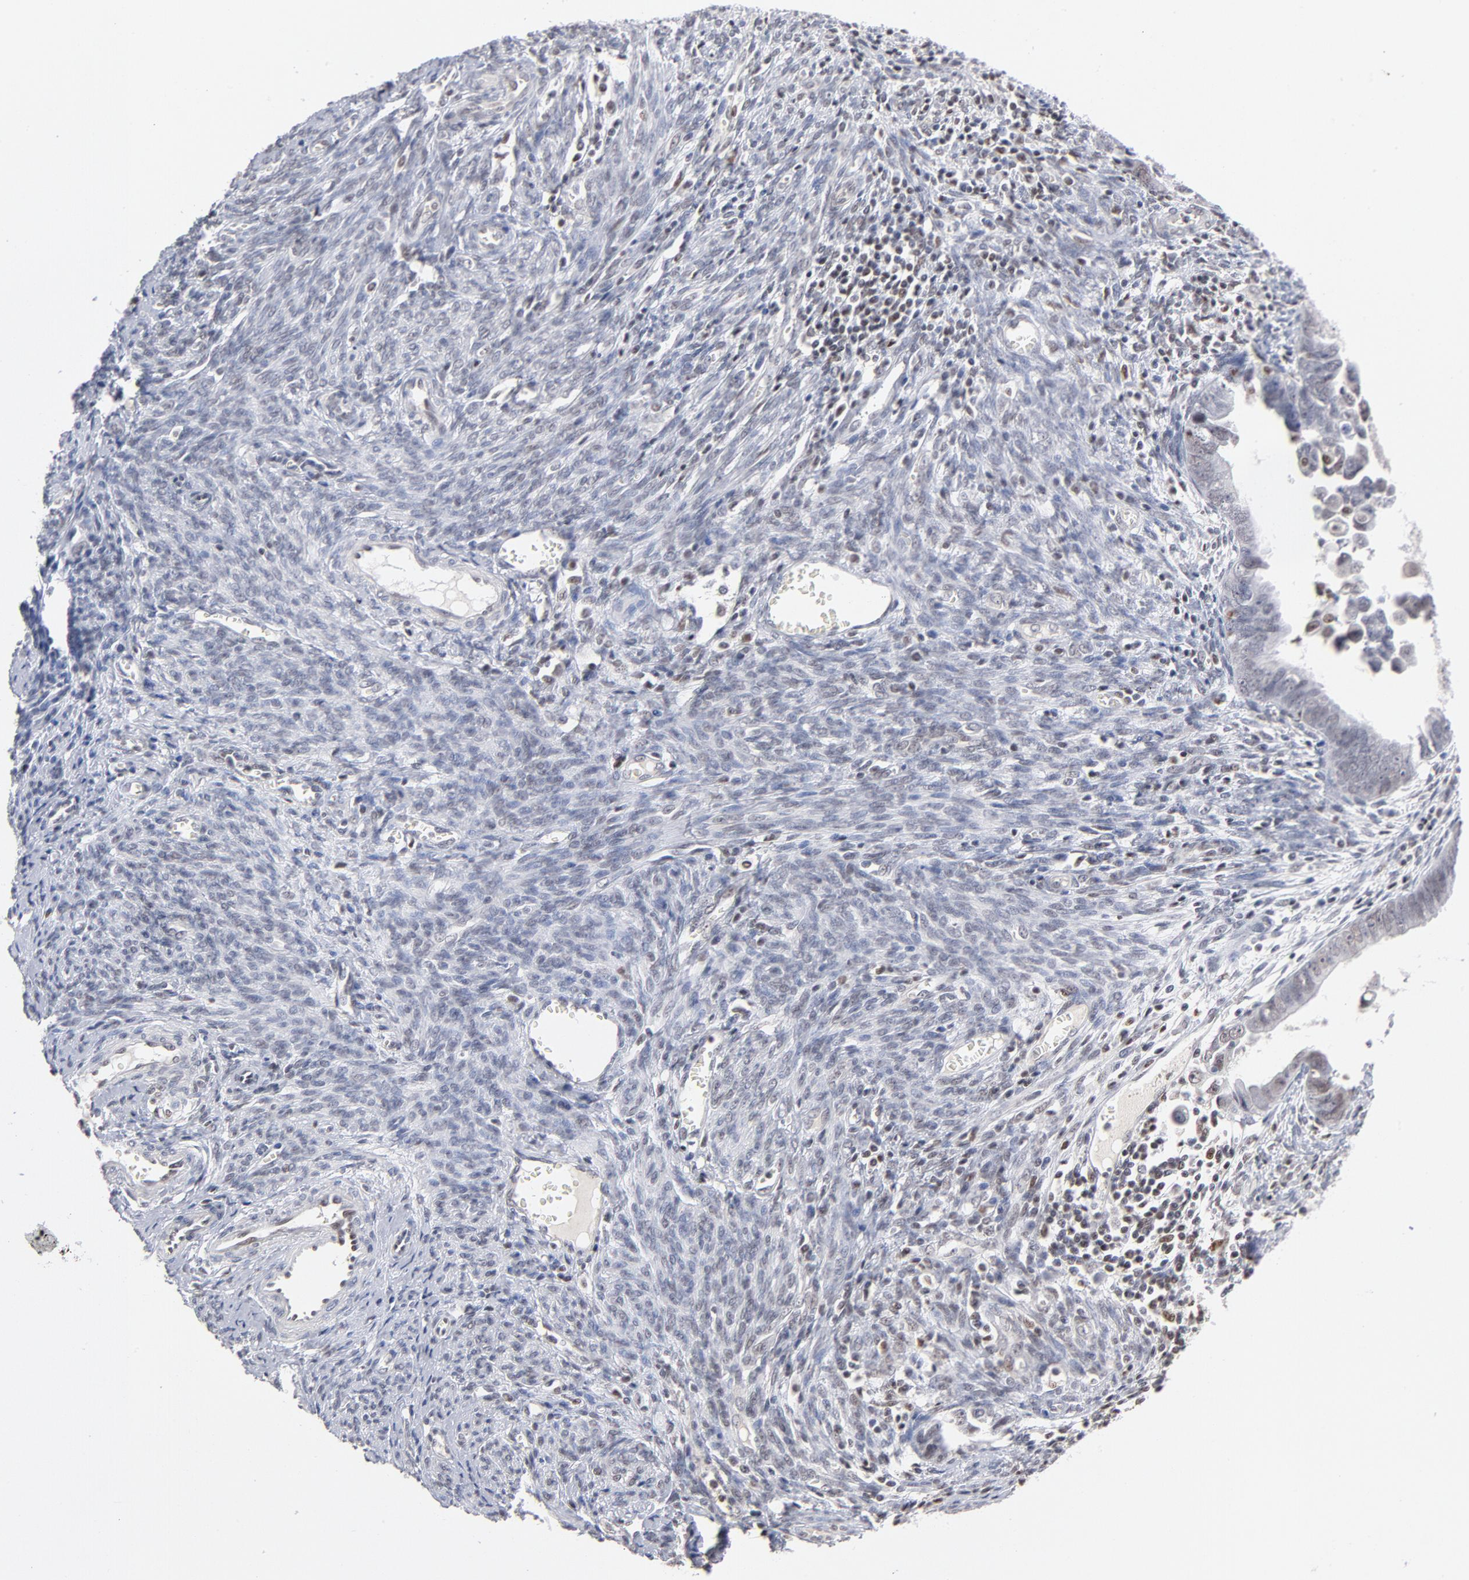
{"staining": {"intensity": "negative", "quantity": "none", "location": "none"}, "tissue": "endometrial cancer", "cell_type": "Tumor cells", "image_type": "cancer", "snomed": [{"axis": "morphology", "description": "Adenocarcinoma, NOS"}, {"axis": "topography", "description": "Endometrium"}], "caption": "This is a histopathology image of IHC staining of endometrial cancer, which shows no expression in tumor cells.", "gene": "MAX", "patient": {"sex": "female", "age": 75}}